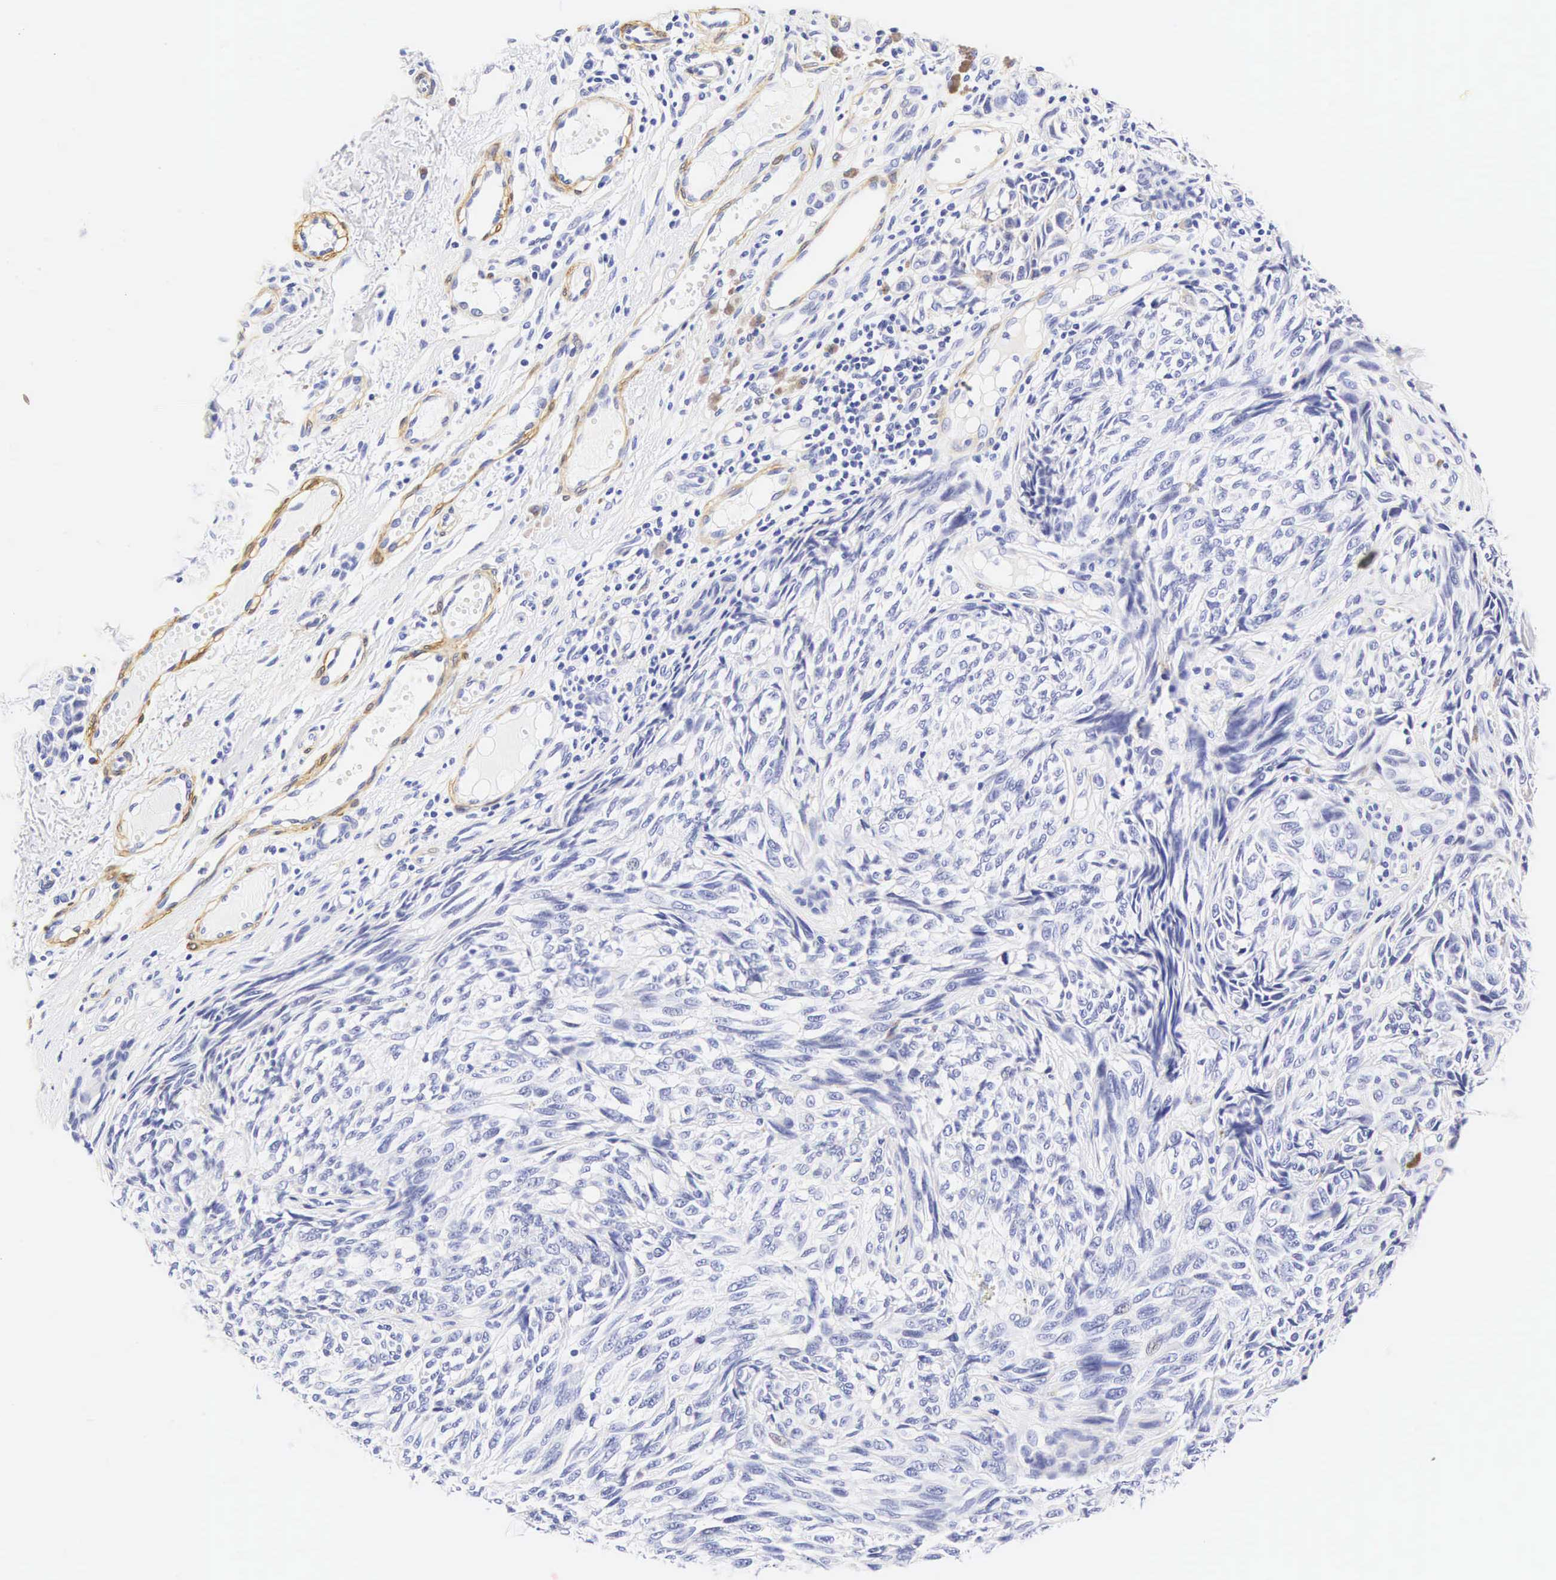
{"staining": {"intensity": "negative", "quantity": "none", "location": "none"}, "tissue": "melanoma", "cell_type": "Tumor cells", "image_type": "cancer", "snomed": [{"axis": "morphology", "description": "Malignant melanoma, NOS"}, {"axis": "topography", "description": "Skin"}], "caption": "Malignant melanoma was stained to show a protein in brown. There is no significant staining in tumor cells.", "gene": "CNN1", "patient": {"sex": "male", "age": 67}}